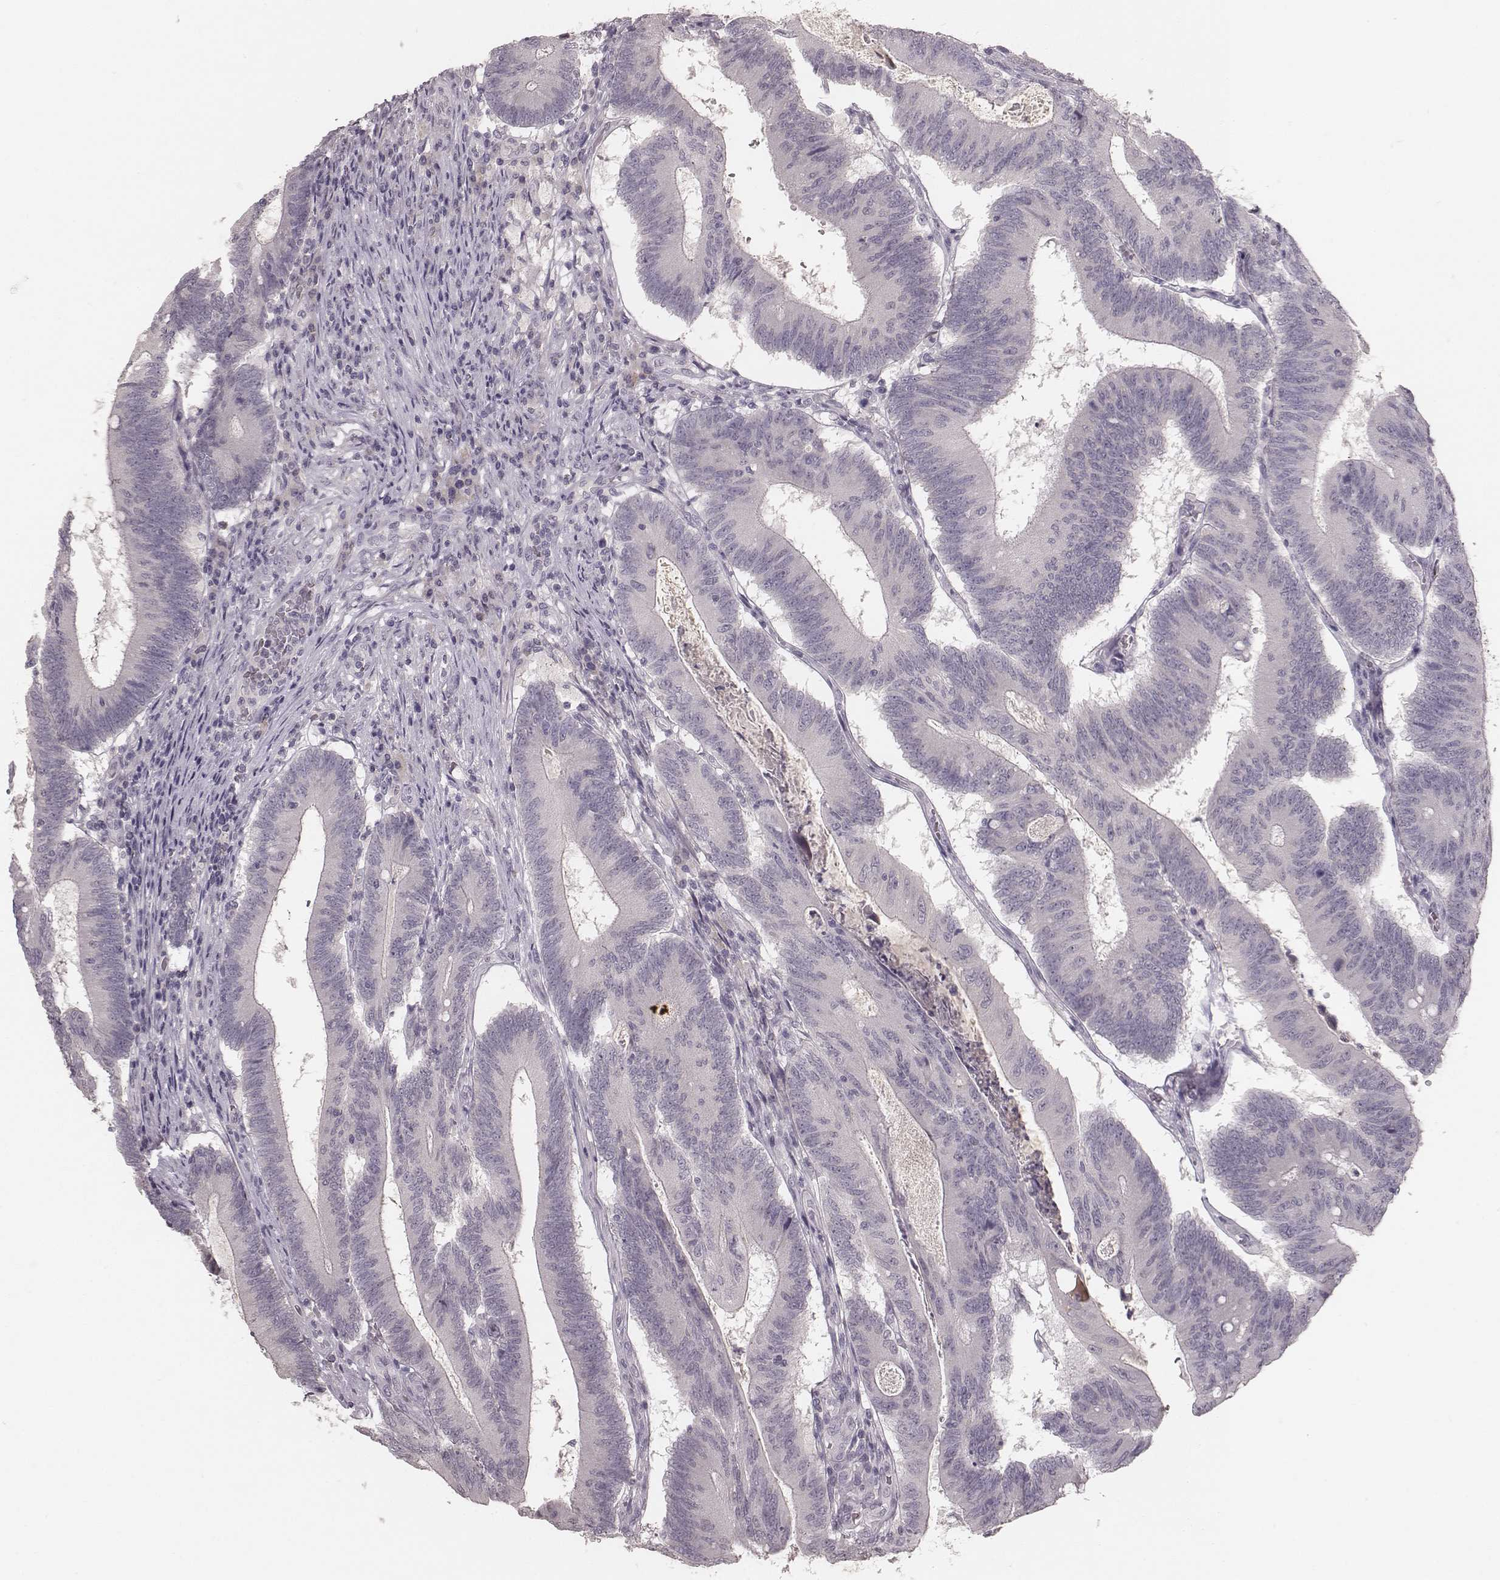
{"staining": {"intensity": "negative", "quantity": "none", "location": "none"}, "tissue": "colorectal cancer", "cell_type": "Tumor cells", "image_type": "cancer", "snomed": [{"axis": "morphology", "description": "Adenocarcinoma, NOS"}, {"axis": "topography", "description": "Colon"}], "caption": "Immunohistochemistry image of neoplastic tissue: human colorectal cancer stained with DAB (3,3'-diaminobenzidine) displays no significant protein staining in tumor cells.", "gene": "LY6K", "patient": {"sex": "female", "age": 70}}